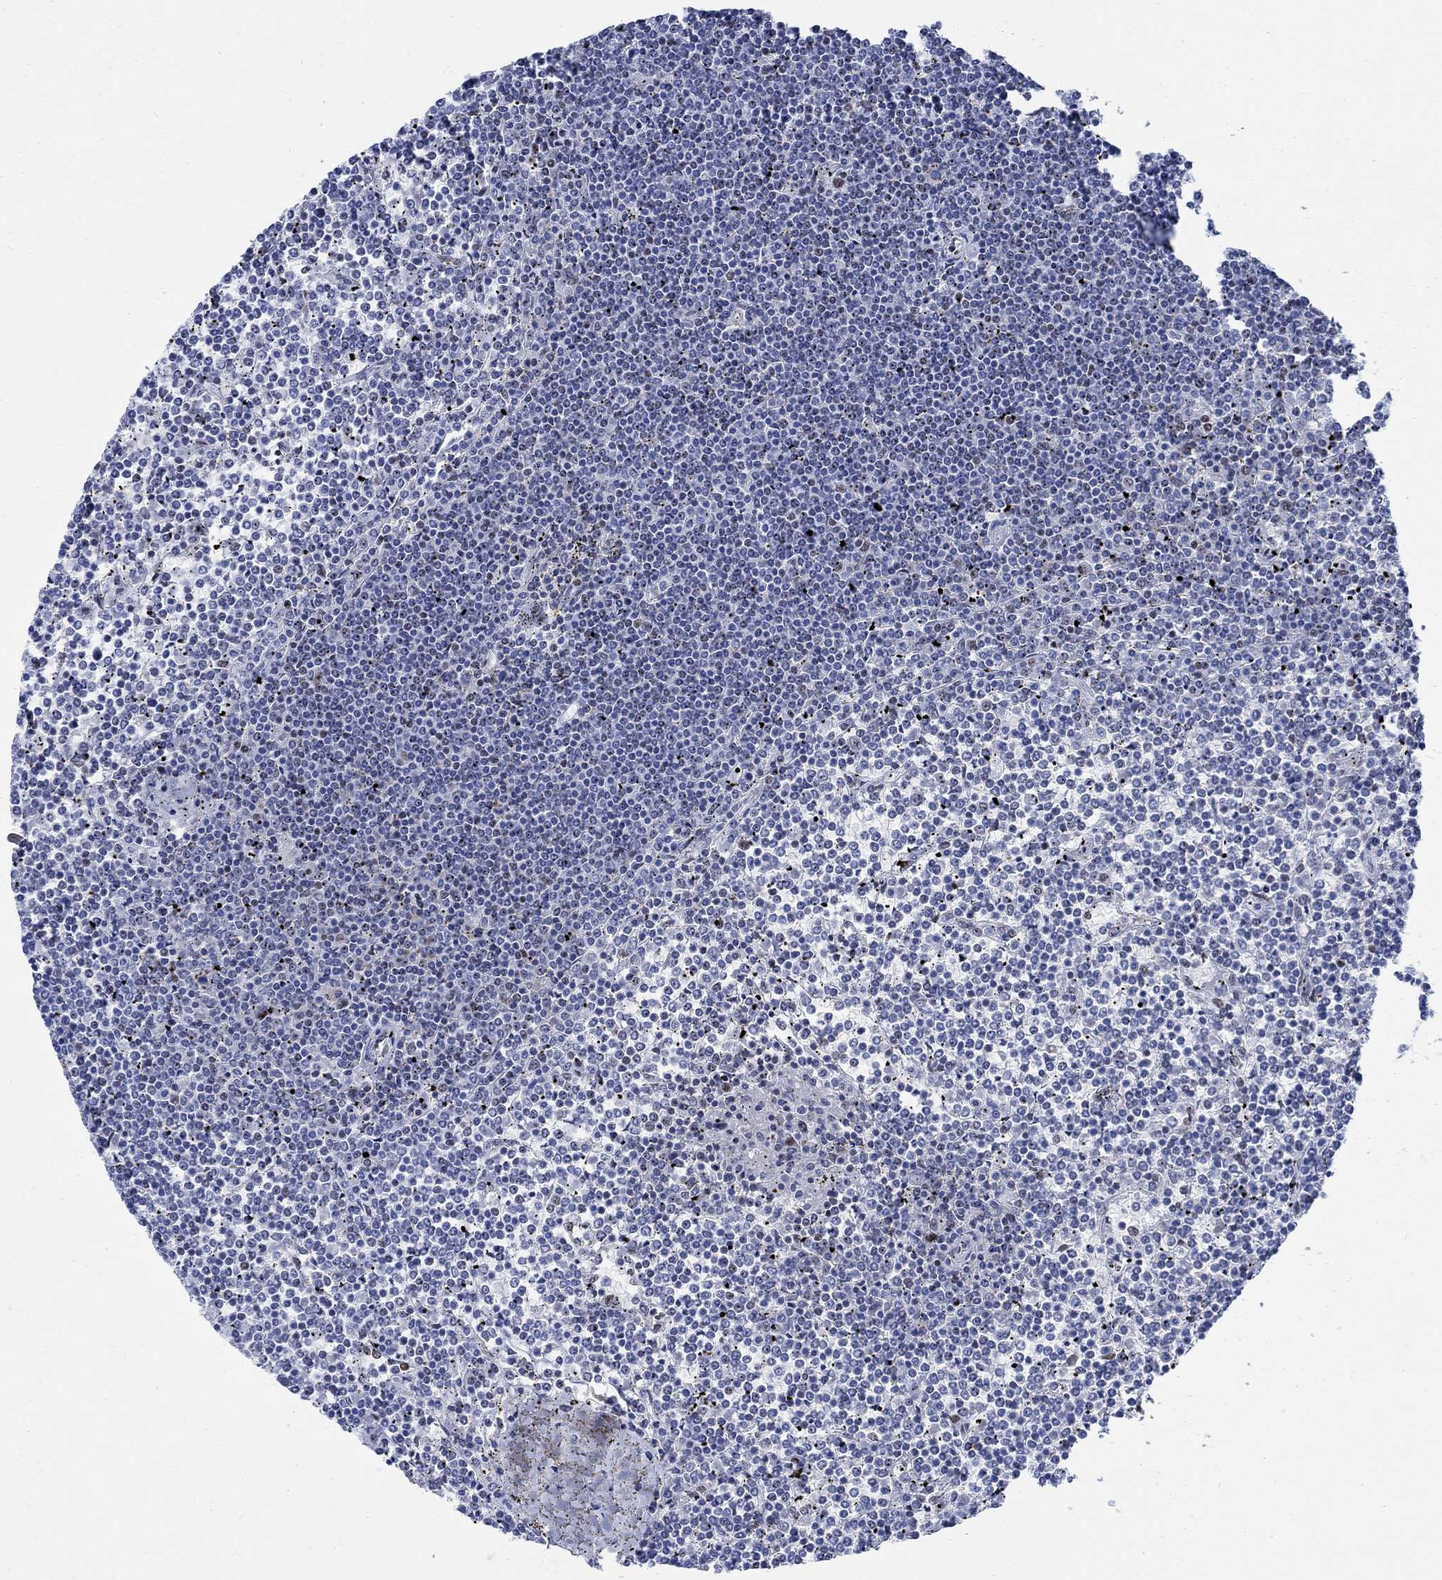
{"staining": {"intensity": "negative", "quantity": "none", "location": "none"}, "tissue": "lymphoma", "cell_type": "Tumor cells", "image_type": "cancer", "snomed": [{"axis": "morphology", "description": "Malignant lymphoma, non-Hodgkin's type, Low grade"}, {"axis": "topography", "description": "Spleen"}], "caption": "There is no significant positivity in tumor cells of lymphoma.", "gene": "DLK1", "patient": {"sex": "female", "age": 19}}